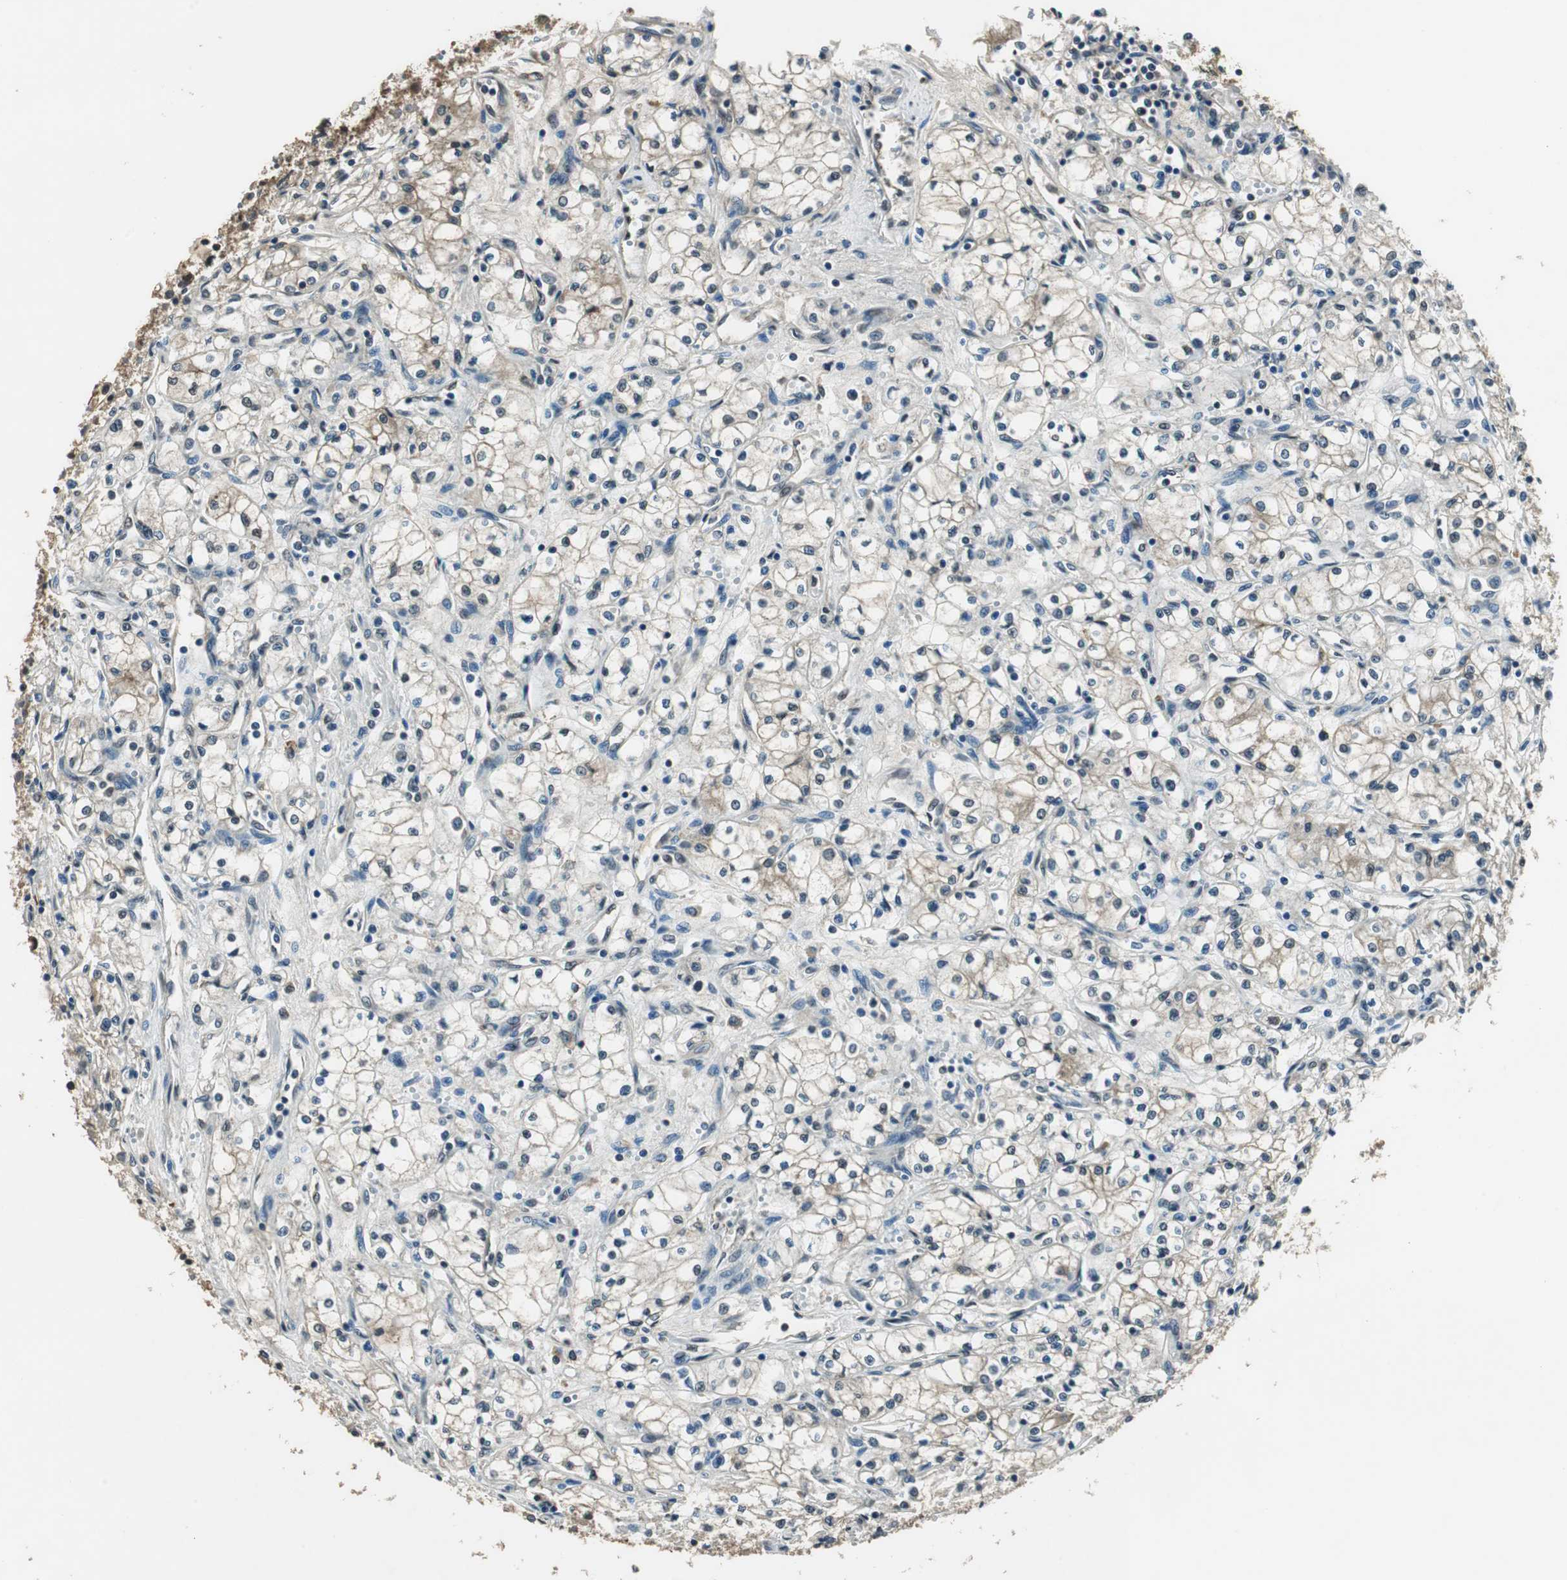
{"staining": {"intensity": "weak", "quantity": "<25%", "location": "cytoplasmic/membranous"}, "tissue": "renal cancer", "cell_type": "Tumor cells", "image_type": "cancer", "snomed": [{"axis": "morphology", "description": "Normal tissue, NOS"}, {"axis": "morphology", "description": "Adenocarcinoma, NOS"}, {"axis": "topography", "description": "Kidney"}], "caption": "Tumor cells are negative for protein expression in human renal adenocarcinoma. The staining is performed using DAB brown chromogen with nuclei counter-stained in using hematoxylin.", "gene": "PSMB4", "patient": {"sex": "male", "age": 59}}